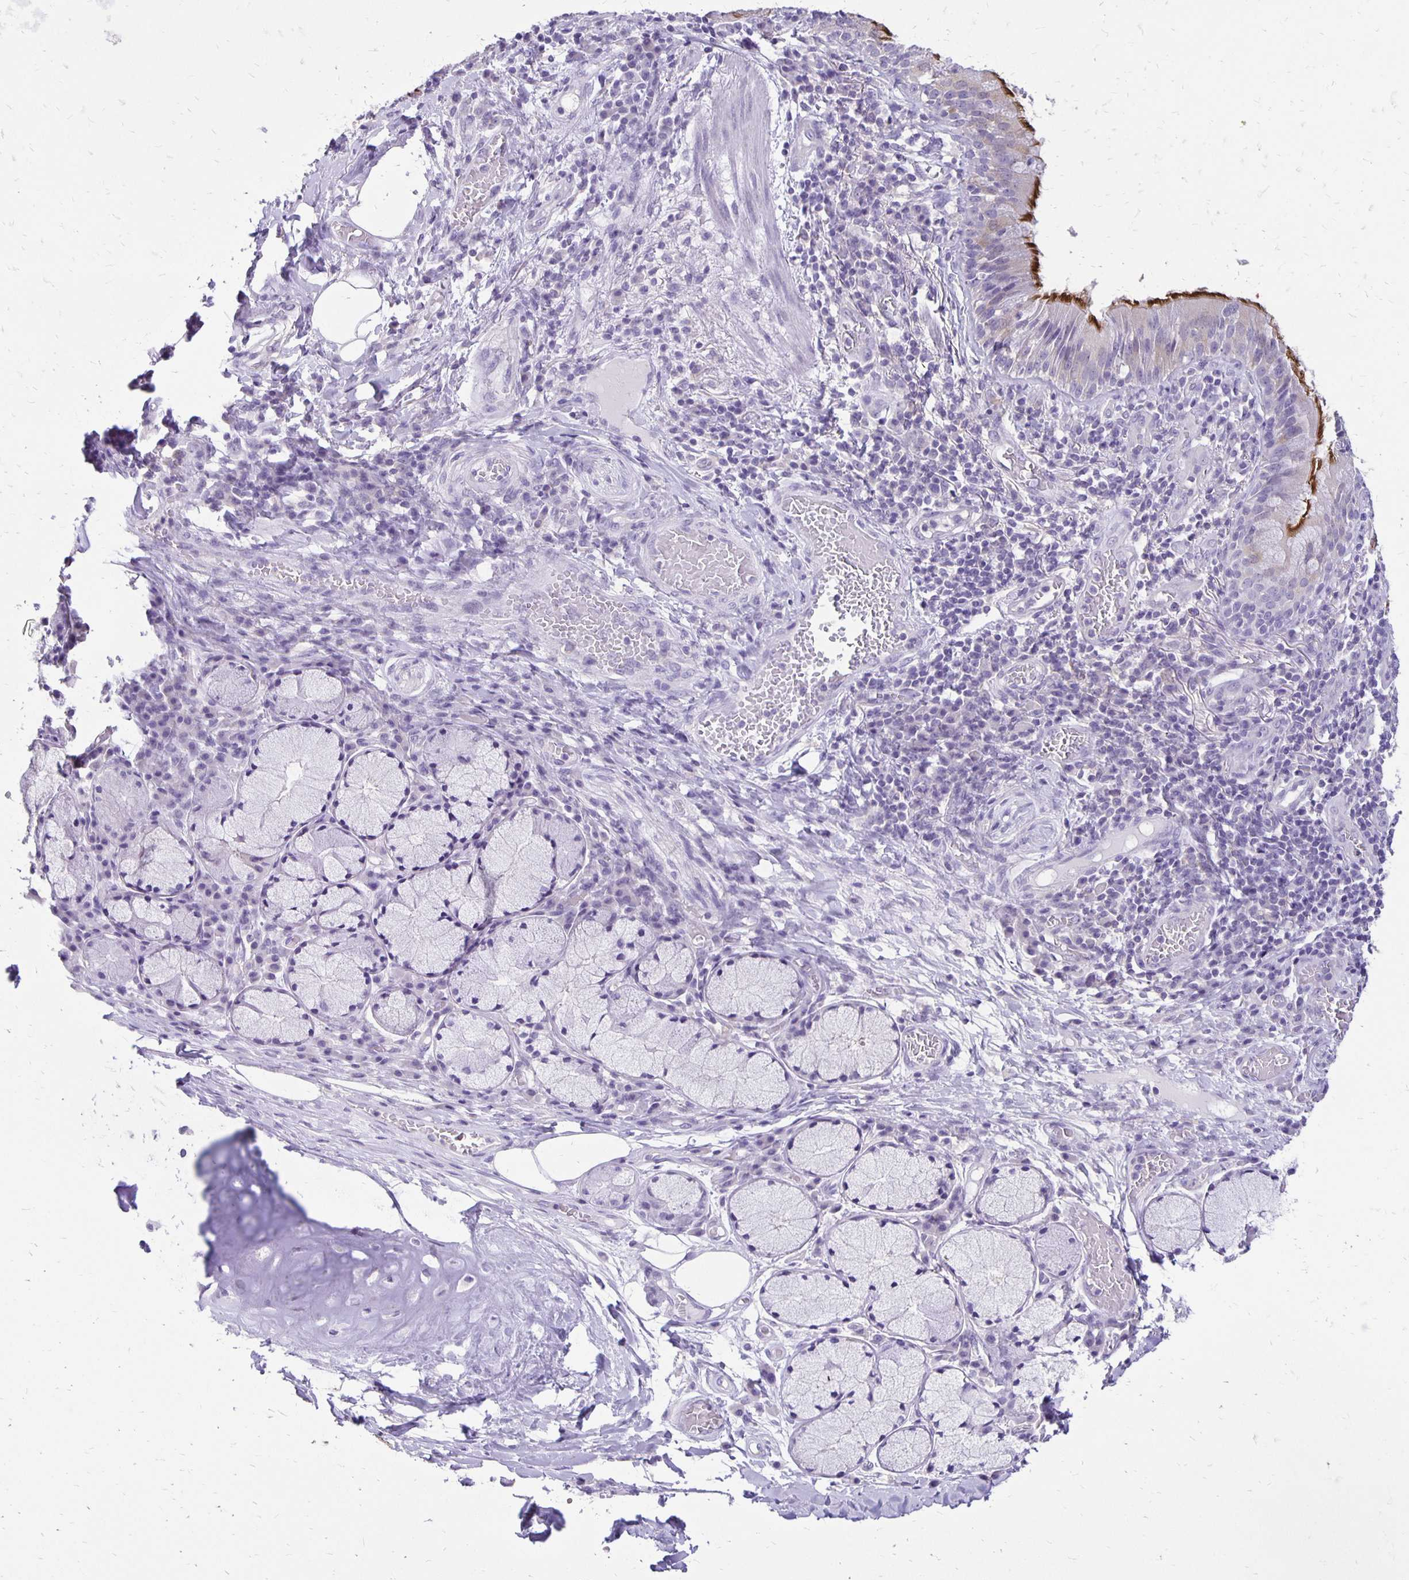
{"staining": {"intensity": "negative", "quantity": "none", "location": "none"}, "tissue": "adipose tissue", "cell_type": "Adipocytes", "image_type": "normal", "snomed": [{"axis": "morphology", "description": "Normal tissue, NOS"}, {"axis": "topography", "description": "Cartilage tissue"}, {"axis": "topography", "description": "Bronchus"}], "caption": "Immunohistochemistry image of benign adipose tissue: human adipose tissue stained with DAB (3,3'-diaminobenzidine) demonstrates no significant protein expression in adipocytes. Brightfield microscopy of immunohistochemistry stained with DAB (3,3'-diaminobenzidine) (brown) and hematoxylin (blue), captured at high magnification.", "gene": "ANKRD45", "patient": {"sex": "male", "age": 56}}